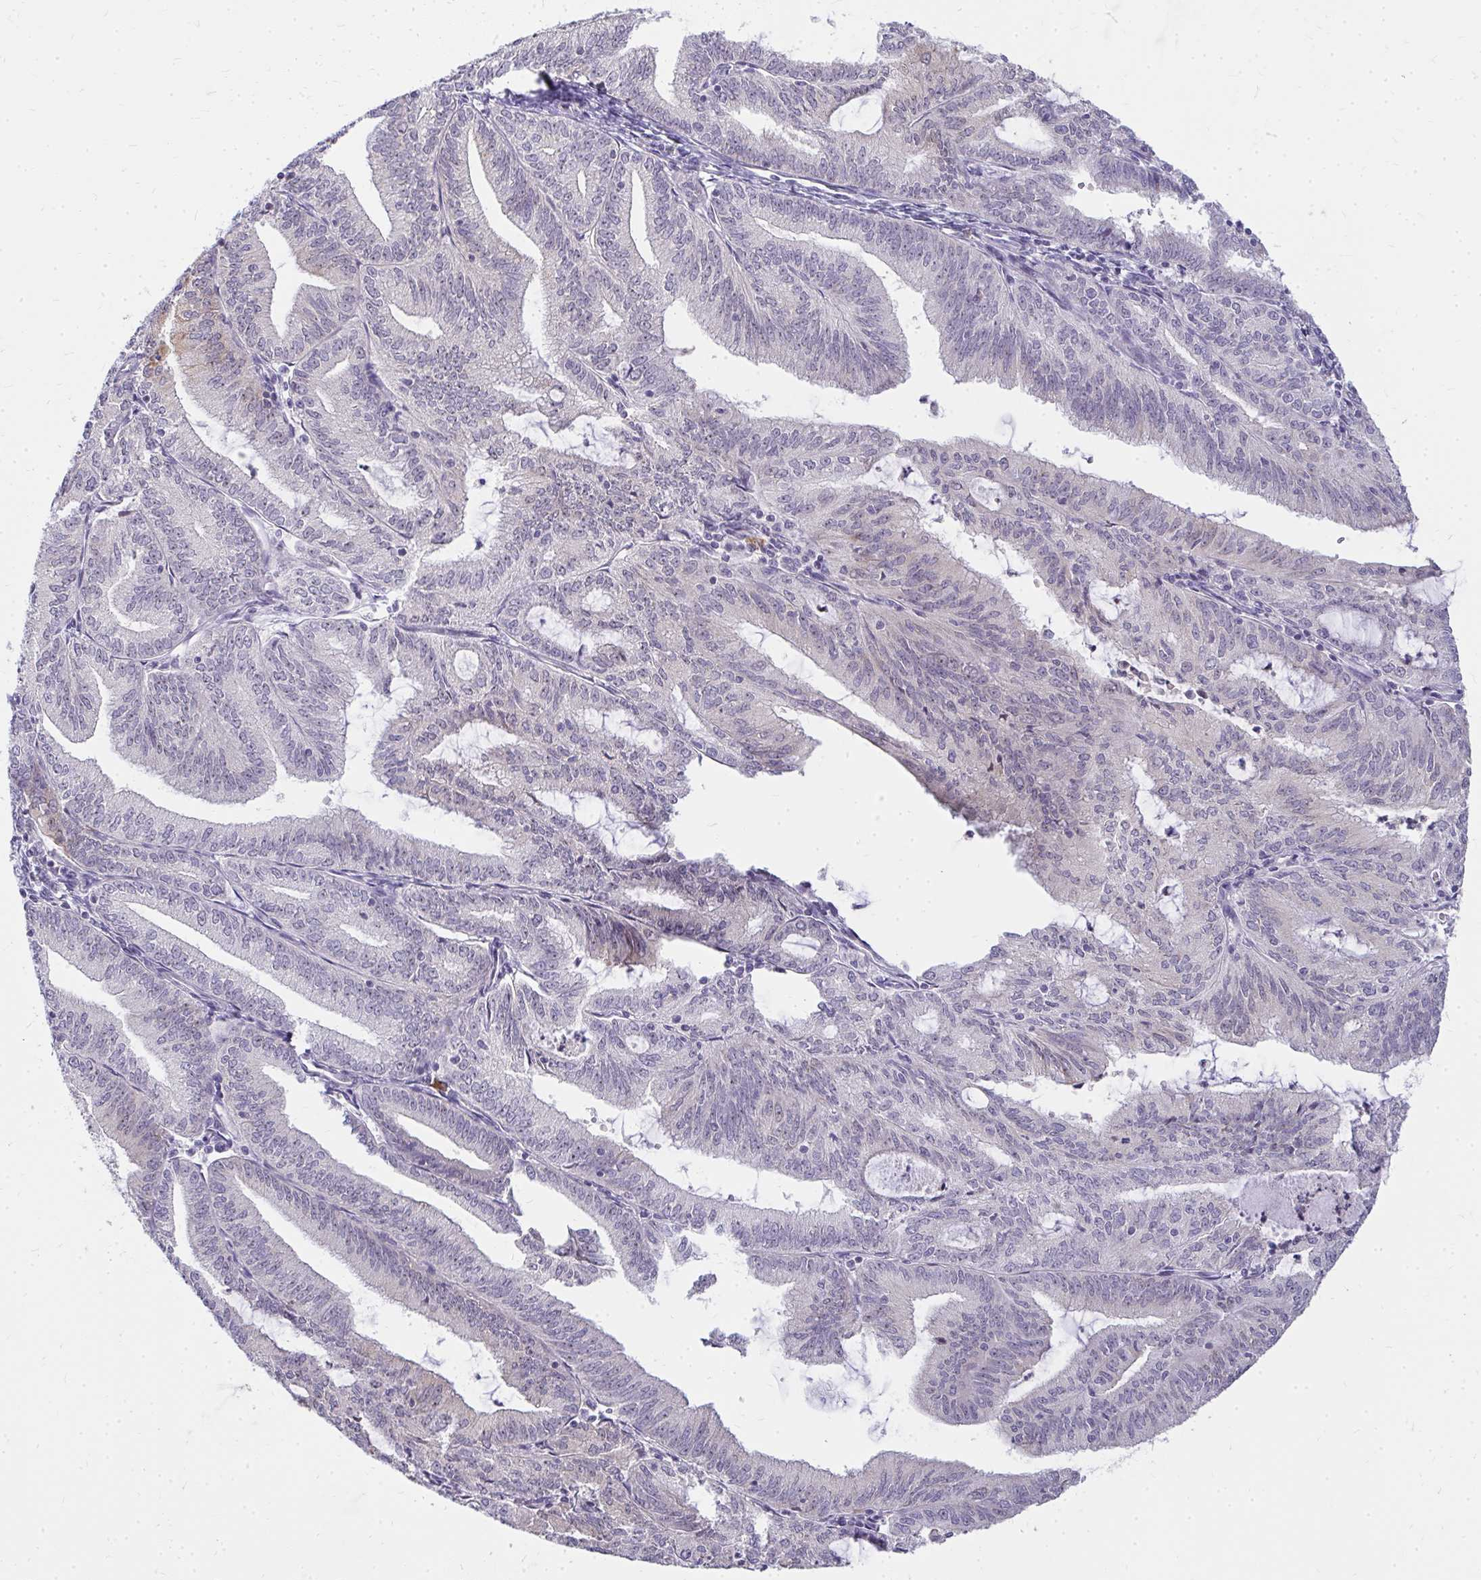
{"staining": {"intensity": "weak", "quantity": "<25%", "location": "nuclear"}, "tissue": "endometrial cancer", "cell_type": "Tumor cells", "image_type": "cancer", "snomed": [{"axis": "morphology", "description": "Adenocarcinoma, NOS"}, {"axis": "topography", "description": "Endometrium"}], "caption": "High magnification brightfield microscopy of endometrial cancer (adenocarcinoma) stained with DAB (brown) and counterstained with hematoxylin (blue): tumor cells show no significant staining. Nuclei are stained in blue.", "gene": "FAM9A", "patient": {"sex": "female", "age": 70}}